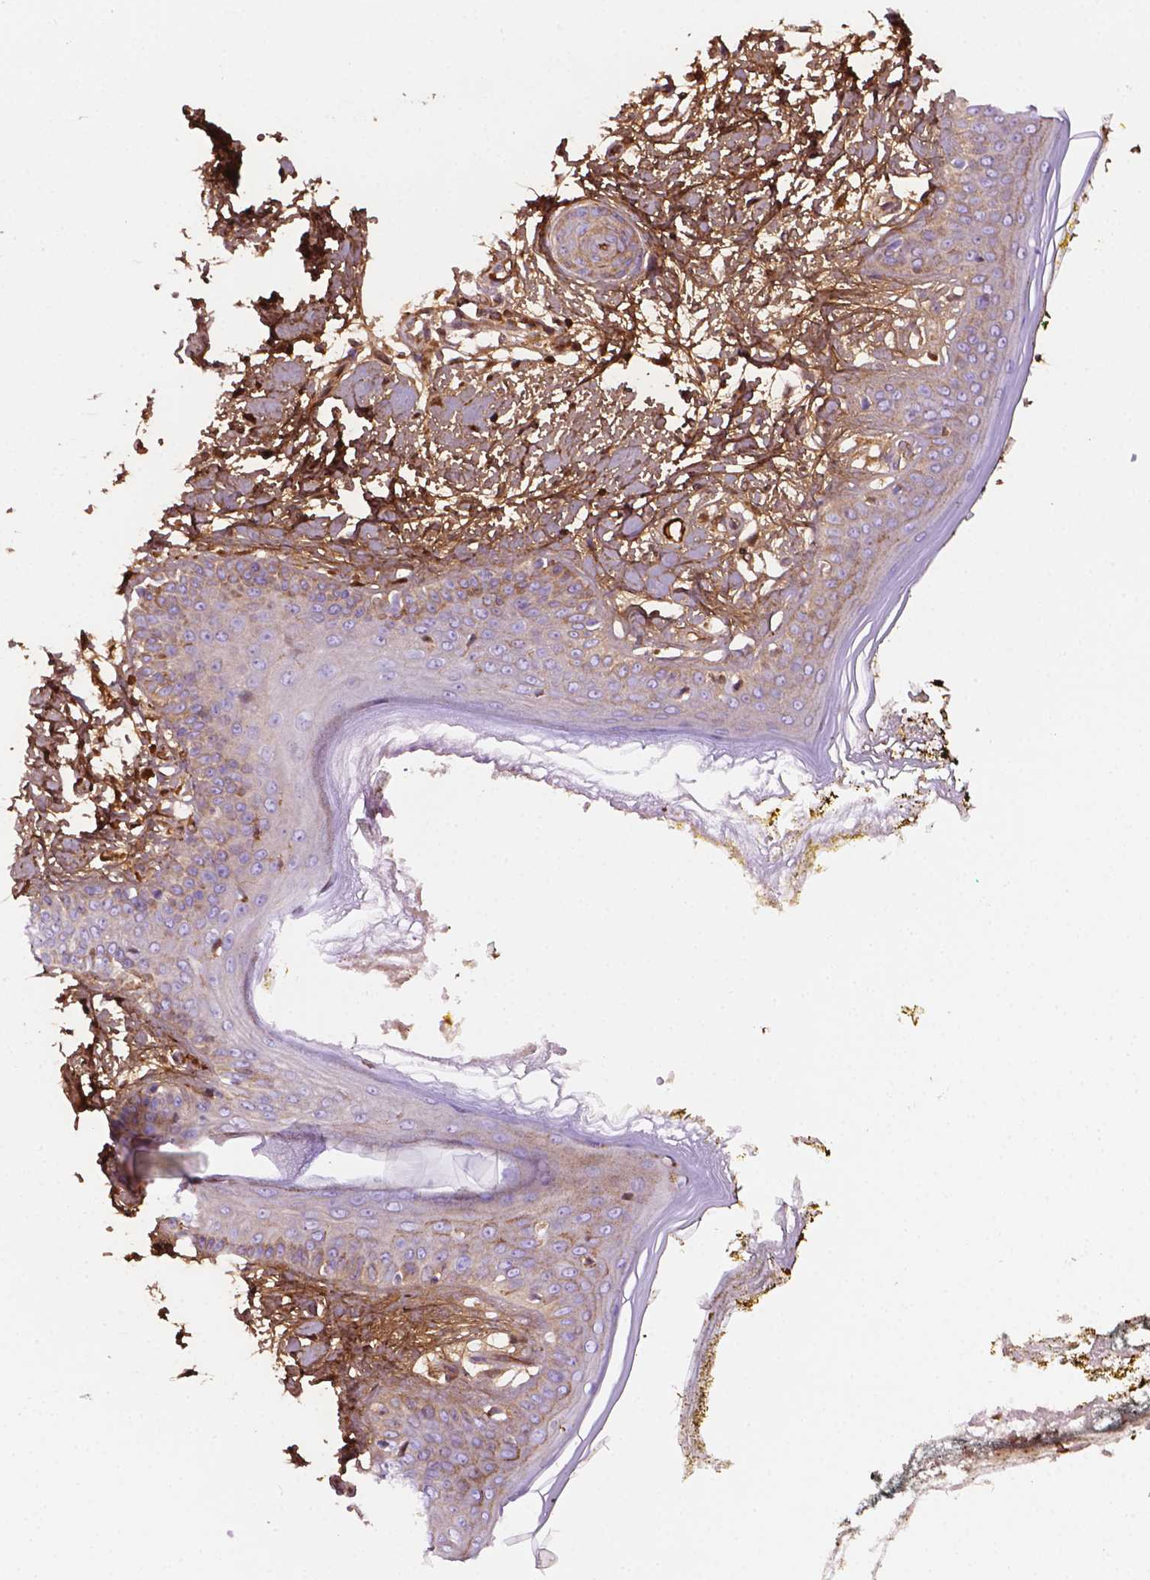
{"staining": {"intensity": "moderate", "quantity": ">75%", "location": "cytoplasmic/membranous,nuclear"}, "tissue": "skin", "cell_type": "Fibroblasts", "image_type": "normal", "snomed": [{"axis": "morphology", "description": "Normal tissue, NOS"}, {"axis": "topography", "description": "Skin"}], "caption": "Immunohistochemical staining of benign skin displays moderate cytoplasmic/membranous,nuclear protein staining in approximately >75% of fibroblasts. (Brightfield microscopy of DAB IHC at high magnification).", "gene": "DCN", "patient": {"sex": "female", "age": 34}}